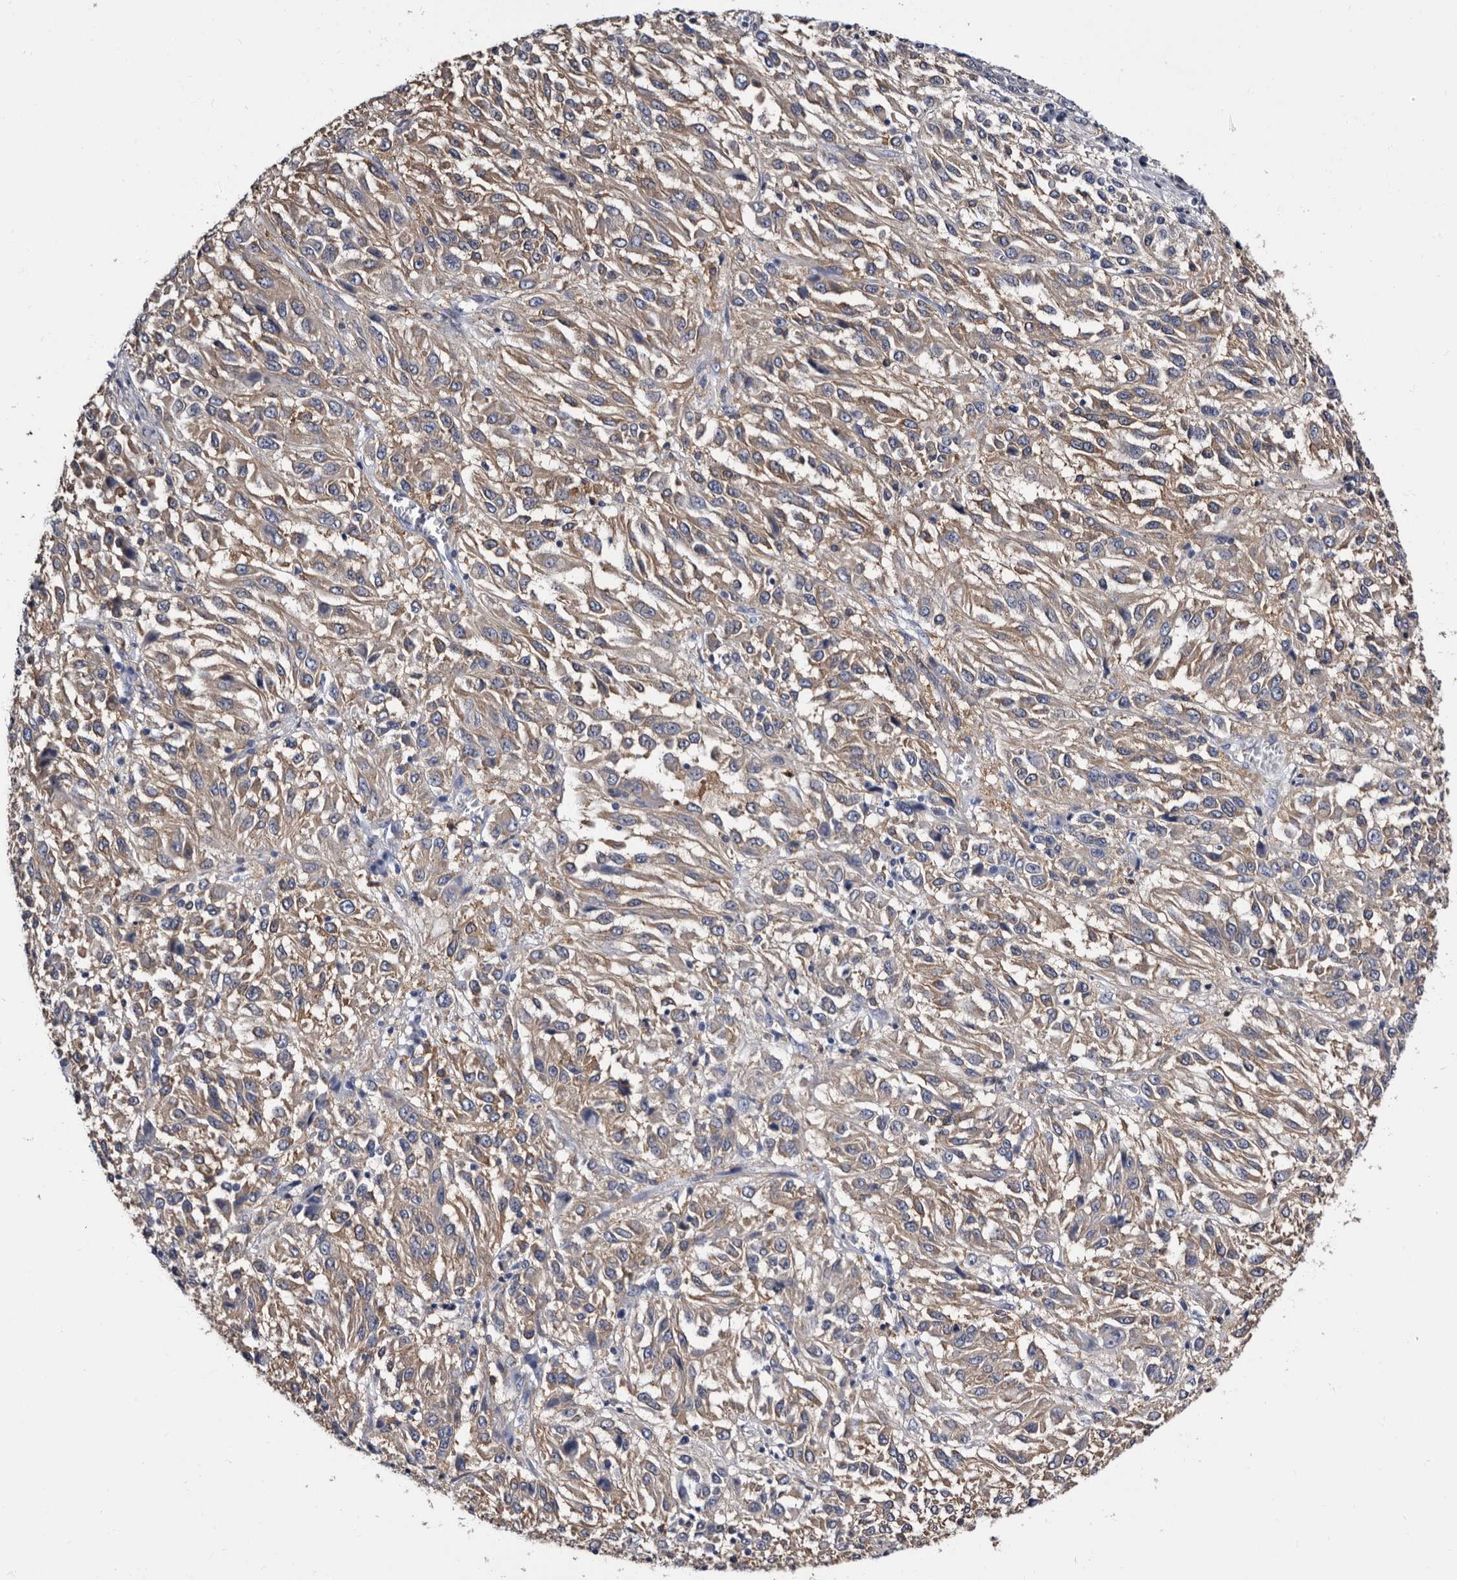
{"staining": {"intensity": "weak", "quantity": ">75%", "location": "cytoplasmic/membranous"}, "tissue": "melanoma", "cell_type": "Tumor cells", "image_type": "cancer", "snomed": [{"axis": "morphology", "description": "Malignant melanoma, Metastatic site"}, {"axis": "topography", "description": "Lung"}], "caption": "This micrograph reveals melanoma stained with immunohistochemistry to label a protein in brown. The cytoplasmic/membranous of tumor cells show weak positivity for the protein. Nuclei are counter-stained blue.", "gene": "EPB41L3", "patient": {"sex": "male", "age": 64}}